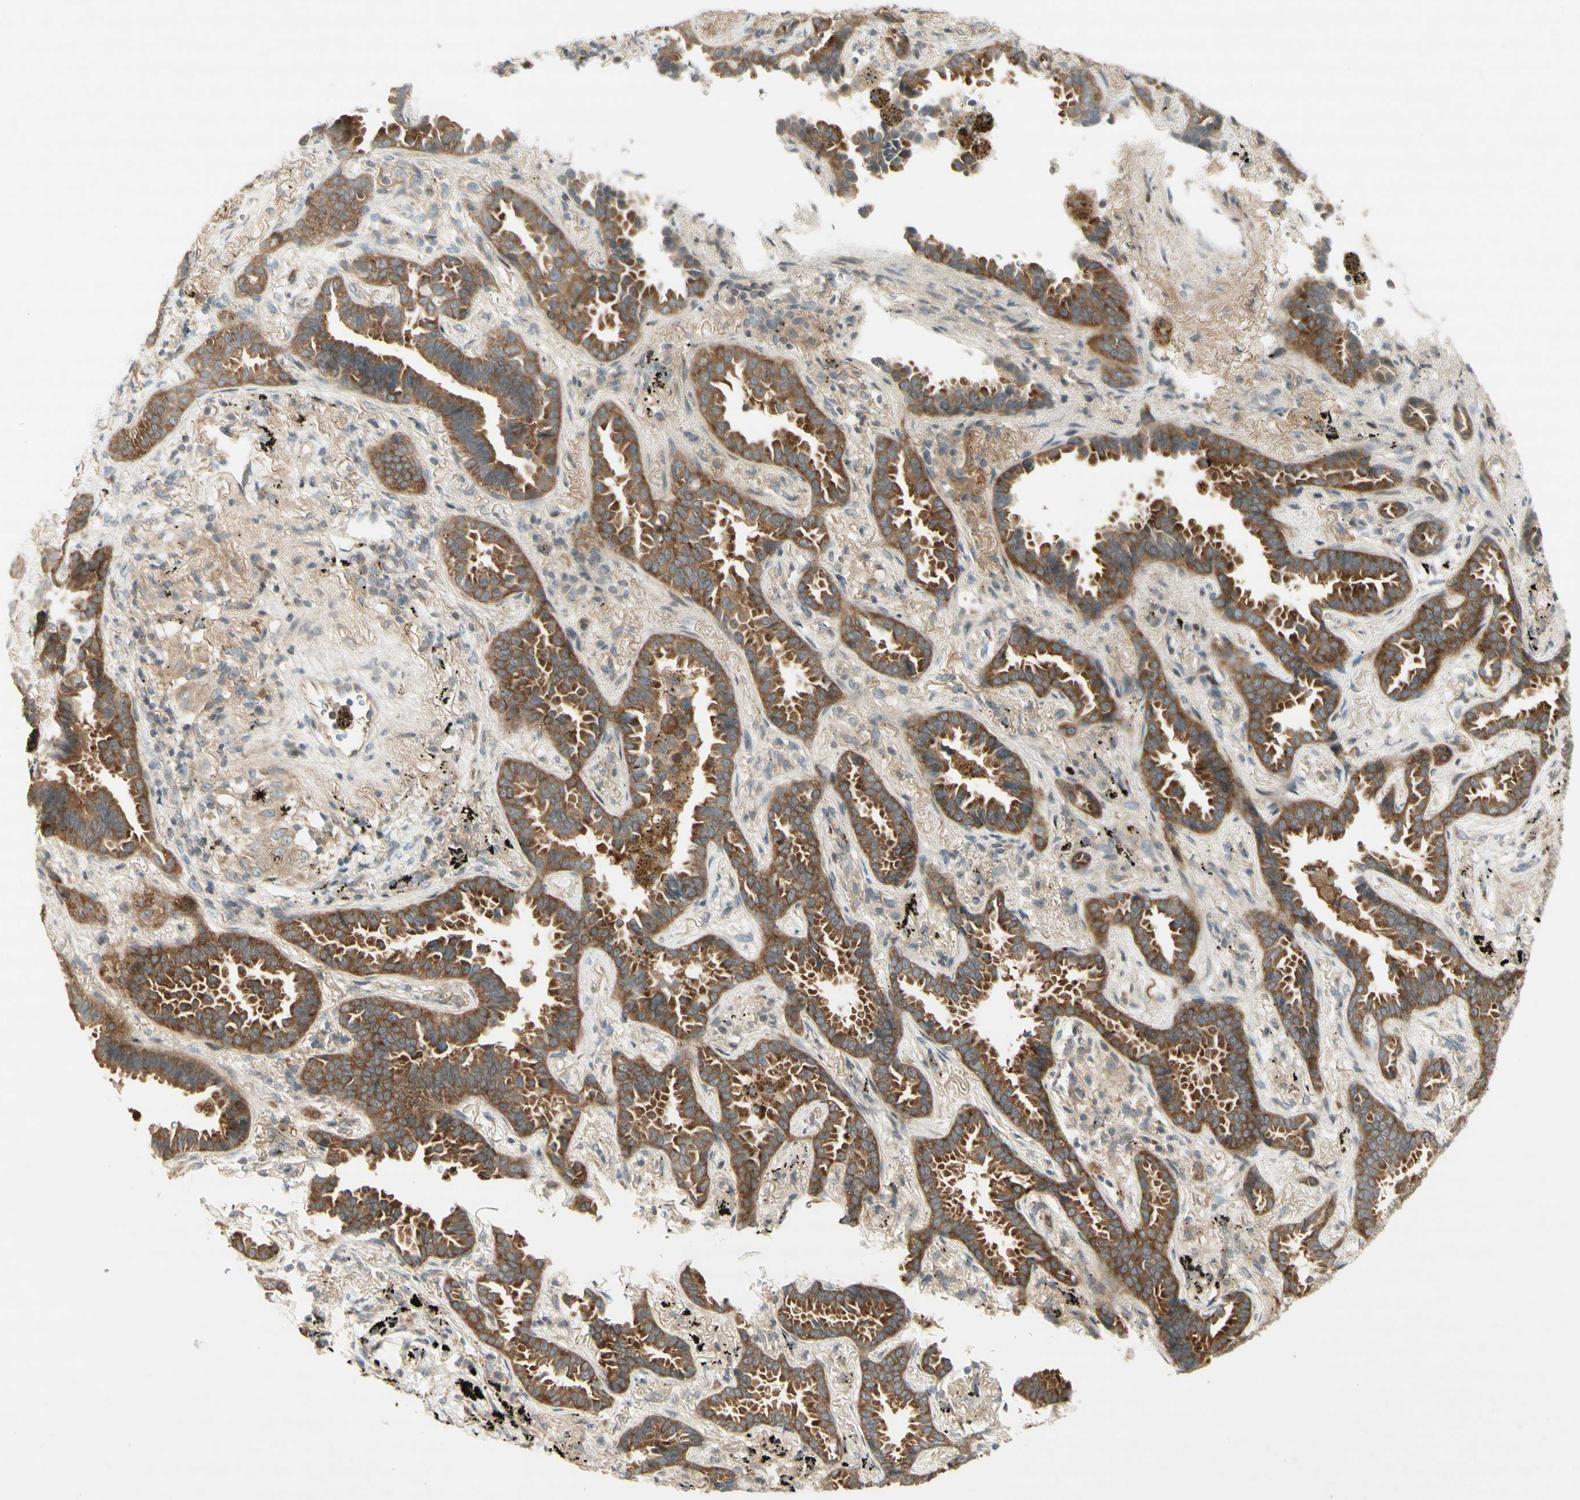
{"staining": {"intensity": "moderate", "quantity": ">75%", "location": "cytoplasmic/membranous"}, "tissue": "lung cancer", "cell_type": "Tumor cells", "image_type": "cancer", "snomed": [{"axis": "morphology", "description": "Normal tissue, NOS"}, {"axis": "morphology", "description": "Adenocarcinoma, NOS"}, {"axis": "topography", "description": "Lung"}], "caption": "Immunohistochemistry photomicrograph of neoplastic tissue: human lung cancer stained using immunohistochemistry (IHC) displays medium levels of moderate protein expression localized specifically in the cytoplasmic/membranous of tumor cells, appearing as a cytoplasmic/membranous brown color.", "gene": "ETF1", "patient": {"sex": "male", "age": 59}}